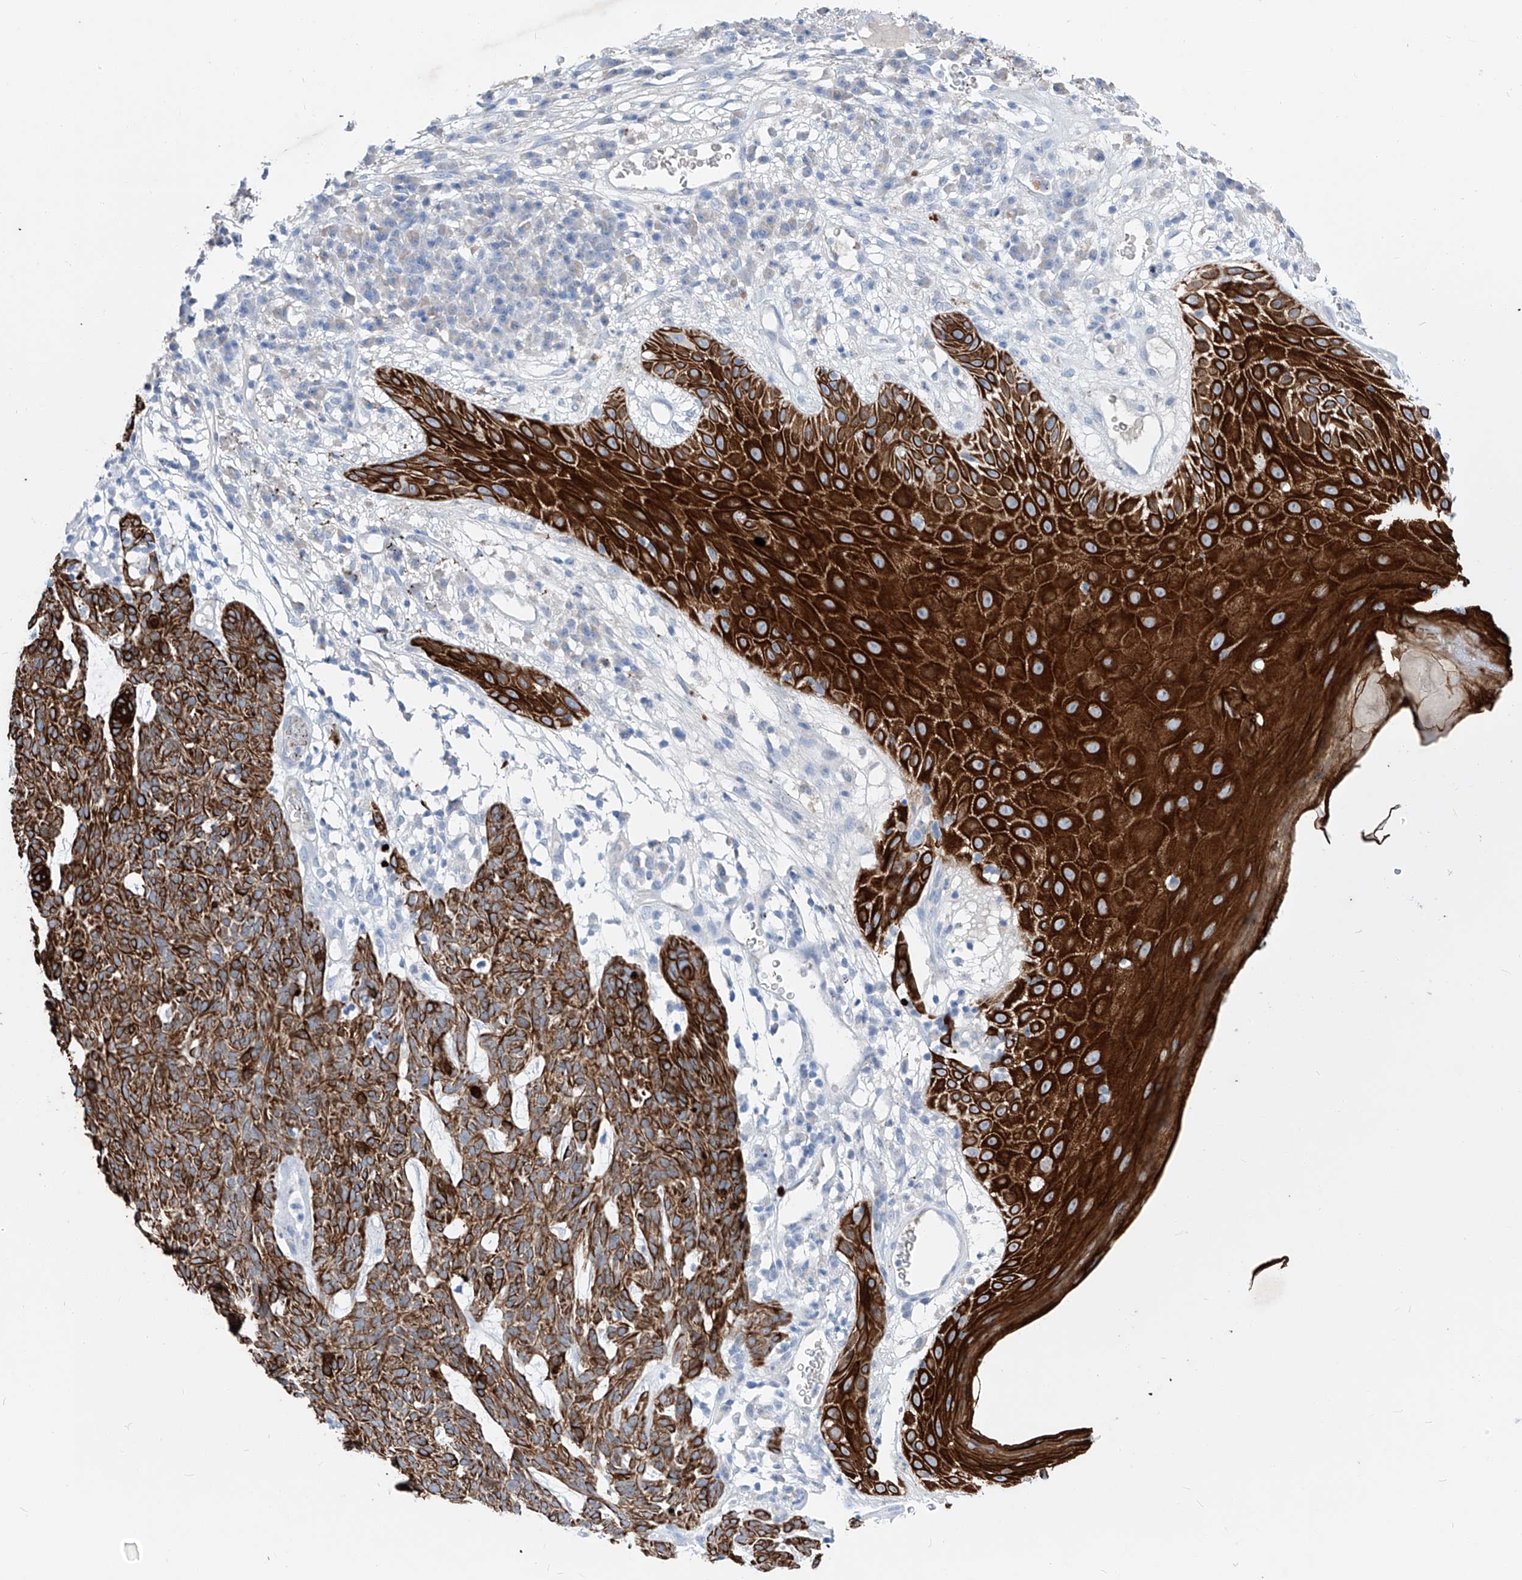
{"staining": {"intensity": "strong", "quantity": ">75%", "location": "cytoplasmic/membranous"}, "tissue": "skin cancer", "cell_type": "Tumor cells", "image_type": "cancer", "snomed": [{"axis": "morphology", "description": "Squamous cell carcinoma, NOS"}, {"axis": "topography", "description": "Skin"}], "caption": "Brown immunohistochemical staining in human squamous cell carcinoma (skin) shows strong cytoplasmic/membranous staining in approximately >75% of tumor cells. (DAB (3,3'-diaminobenzidine) IHC, brown staining for protein, blue staining for nuclei).", "gene": "FRS3", "patient": {"sex": "female", "age": 90}}